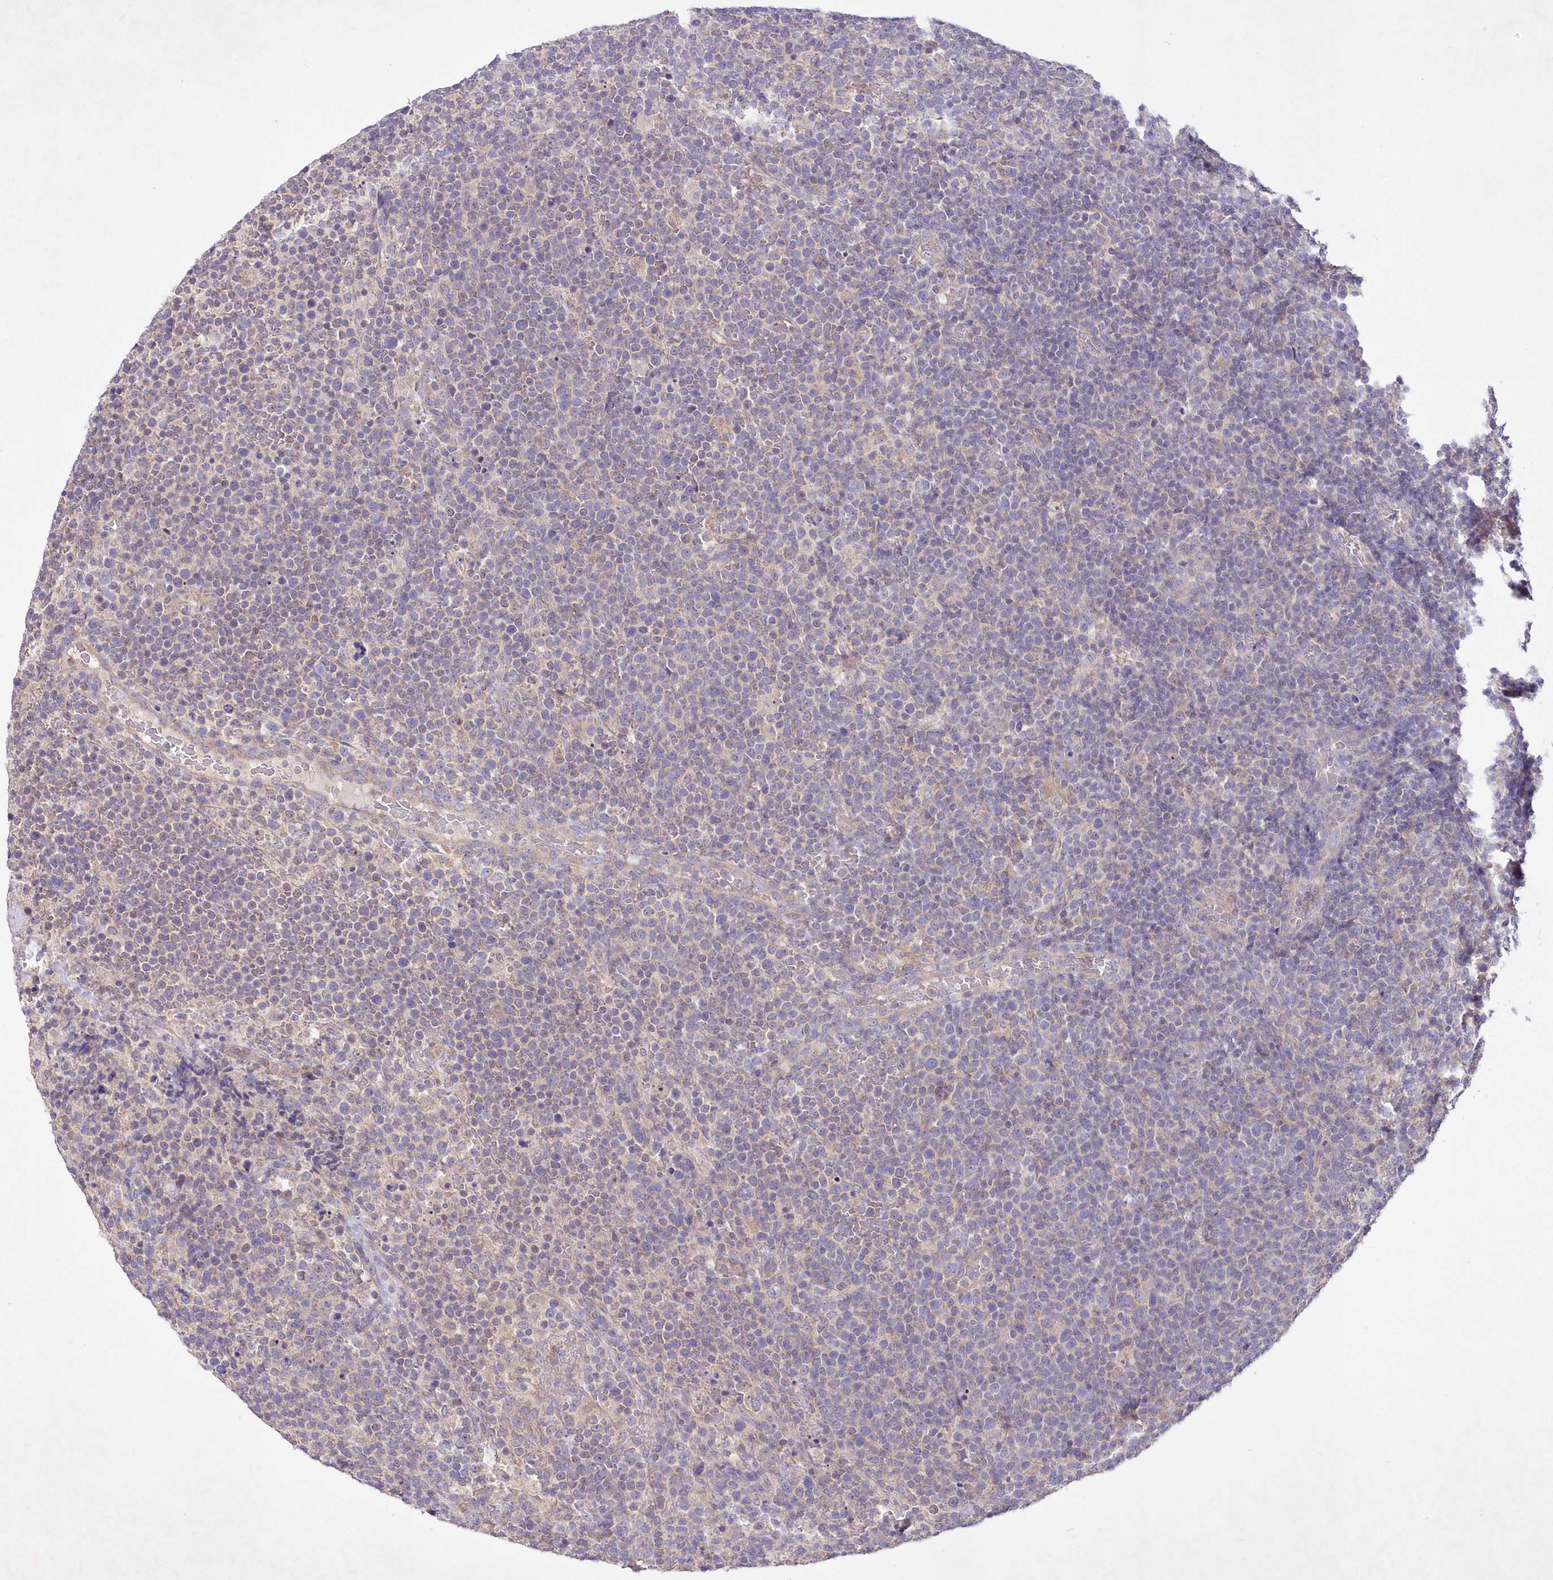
{"staining": {"intensity": "negative", "quantity": "none", "location": "none"}, "tissue": "lymphoma", "cell_type": "Tumor cells", "image_type": "cancer", "snomed": [{"axis": "morphology", "description": "Malignant lymphoma, non-Hodgkin's type, High grade"}, {"axis": "topography", "description": "Lymph node"}], "caption": "The immunohistochemistry (IHC) histopathology image has no significant expression in tumor cells of lymphoma tissue. Brightfield microscopy of IHC stained with DAB (brown) and hematoxylin (blue), captured at high magnification.", "gene": "ITSN2", "patient": {"sex": "male", "age": 61}}